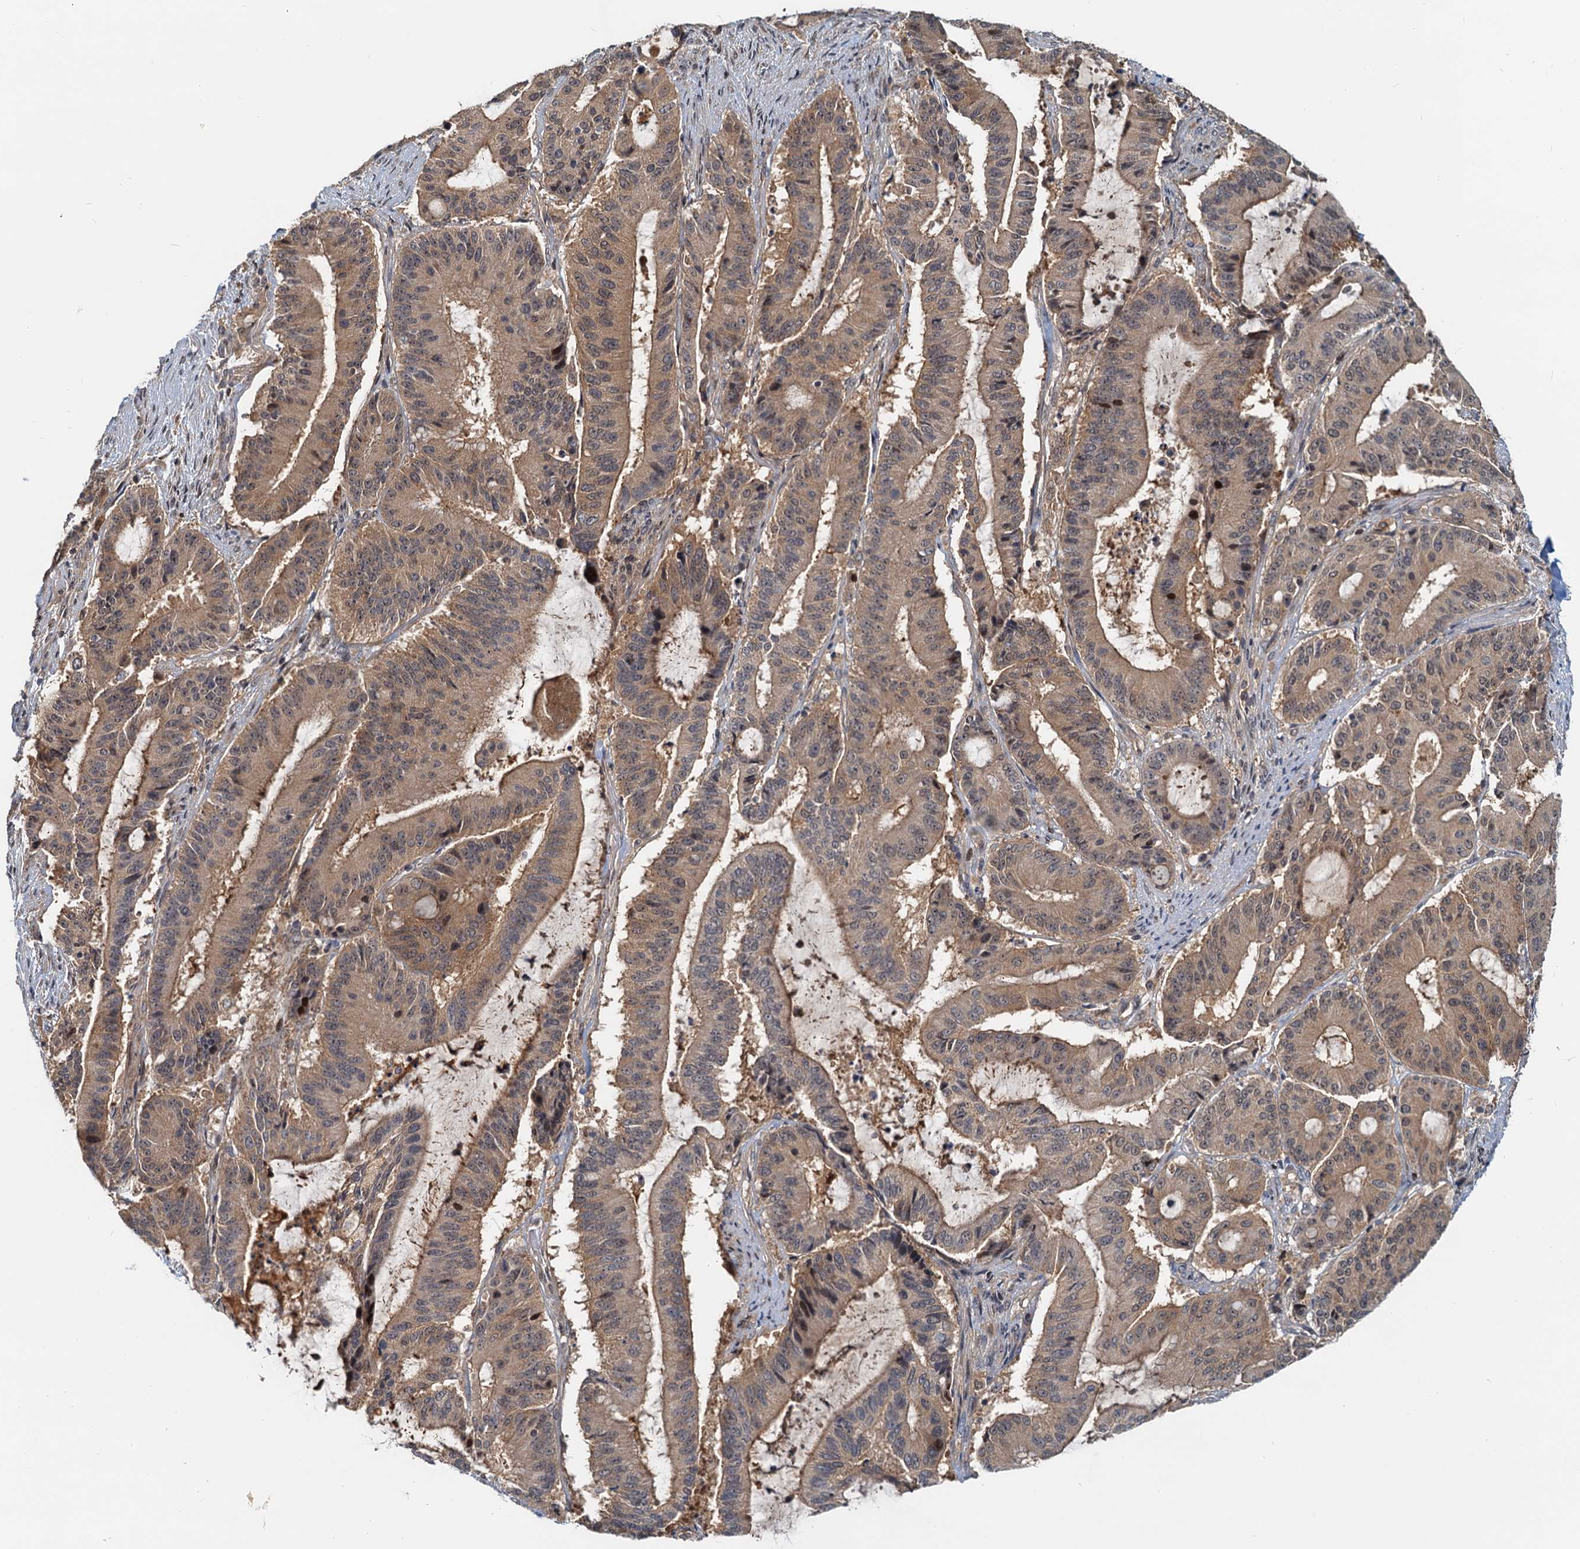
{"staining": {"intensity": "weak", "quantity": ">75%", "location": "cytoplasmic/membranous"}, "tissue": "liver cancer", "cell_type": "Tumor cells", "image_type": "cancer", "snomed": [{"axis": "morphology", "description": "Normal tissue, NOS"}, {"axis": "morphology", "description": "Cholangiocarcinoma"}, {"axis": "topography", "description": "Liver"}, {"axis": "topography", "description": "Peripheral nerve tissue"}], "caption": "Liver cancer (cholangiocarcinoma) stained for a protein (brown) exhibits weak cytoplasmic/membranous positive positivity in approximately >75% of tumor cells.", "gene": "TOLLIP", "patient": {"sex": "female", "age": 73}}